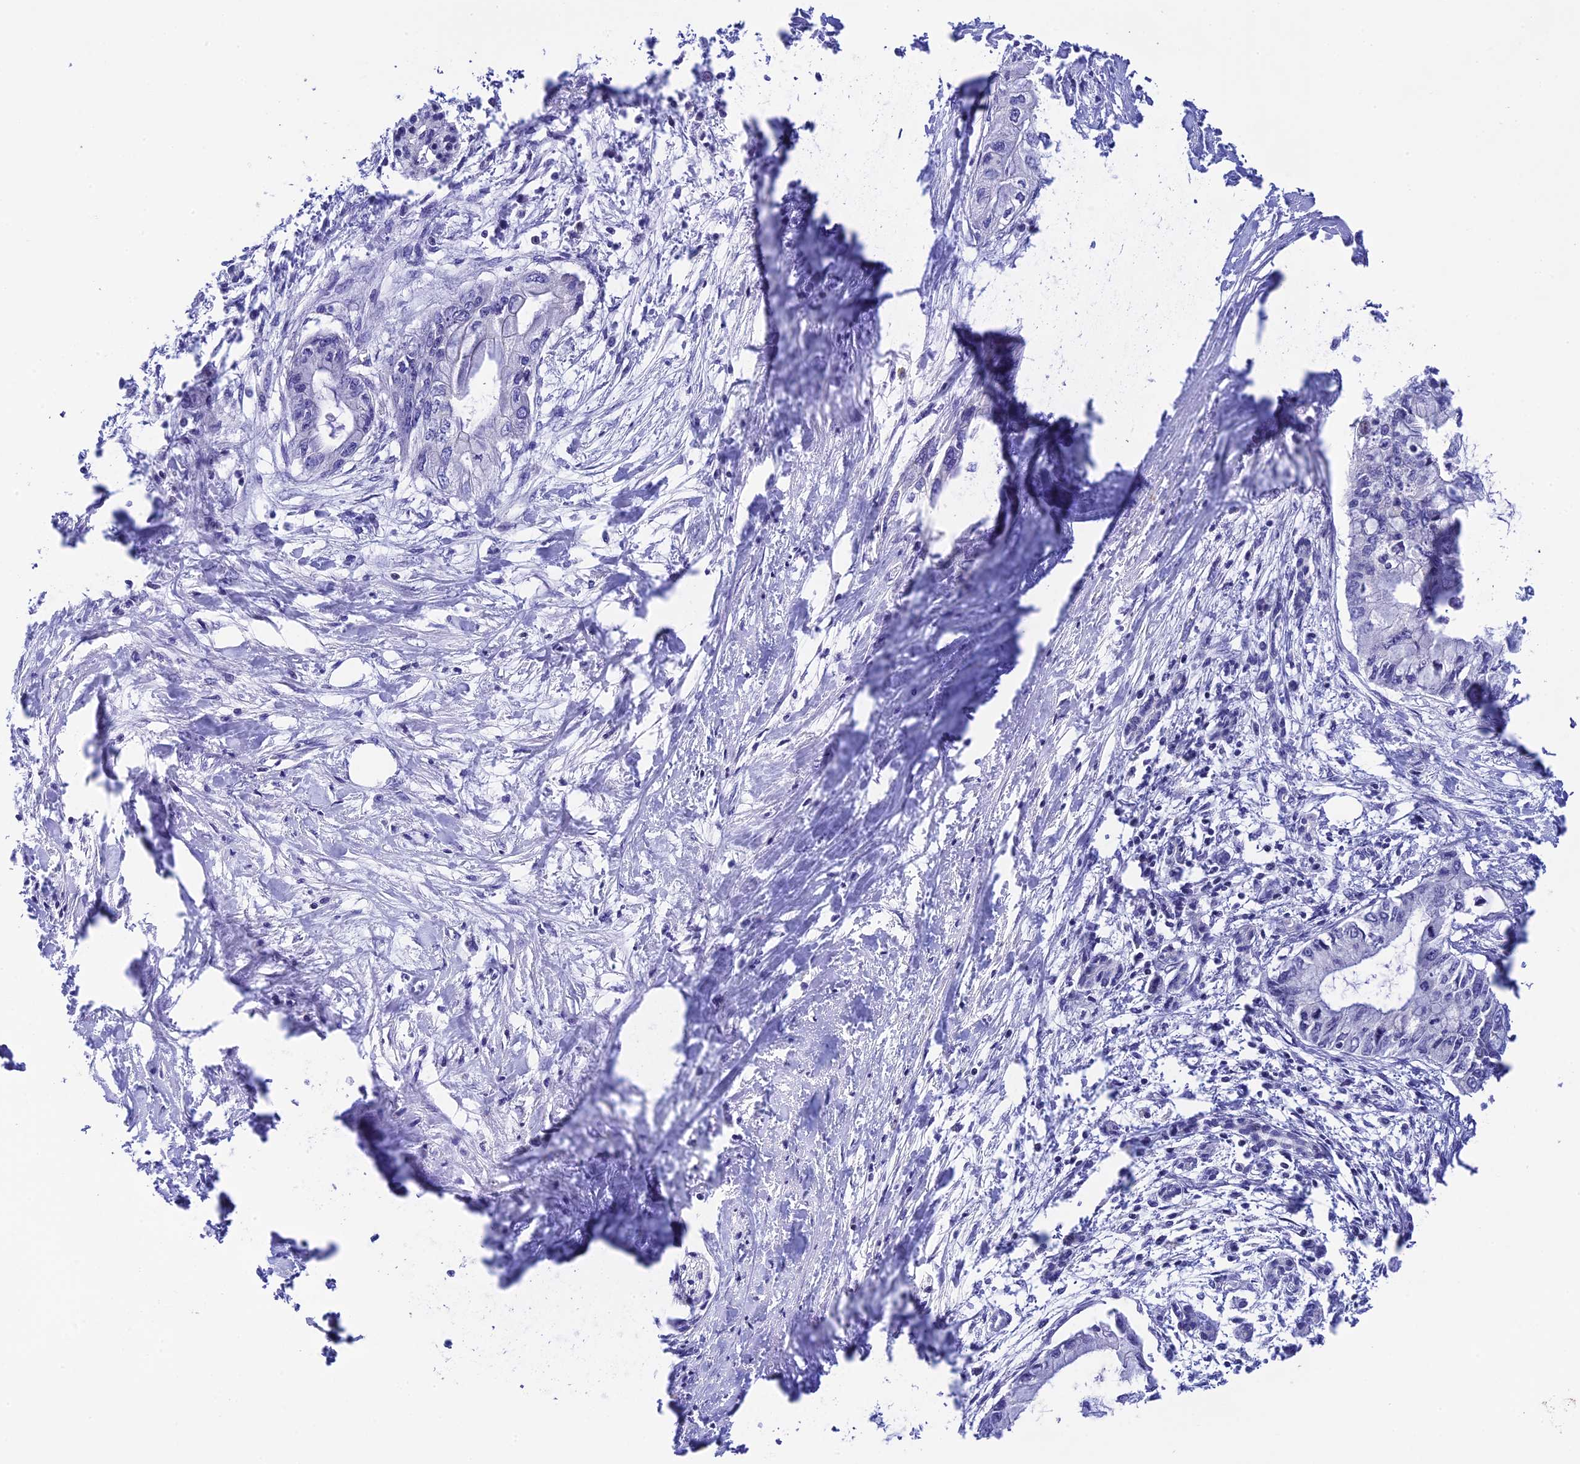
{"staining": {"intensity": "negative", "quantity": "none", "location": "none"}, "tissue": "pancreatic cancer", "cell_type": "Tumor cells", "image_type": "cancer", "snomed": [{"axis": "morphology", "description": "Adenocarcinoma, NOS"}, {"axis": "topography", "description": "Pancreas"}], "caption": "The immunohistochemistry (IHC) image has no significant expression in tumor cells of pancreatic adenocarcinoma tissue. (Brightfield microscopy of DAB immunohistochemistry at high magnification).", "gene": "RASGEF1B", "patient": {"sex": "male", "age": 48}}